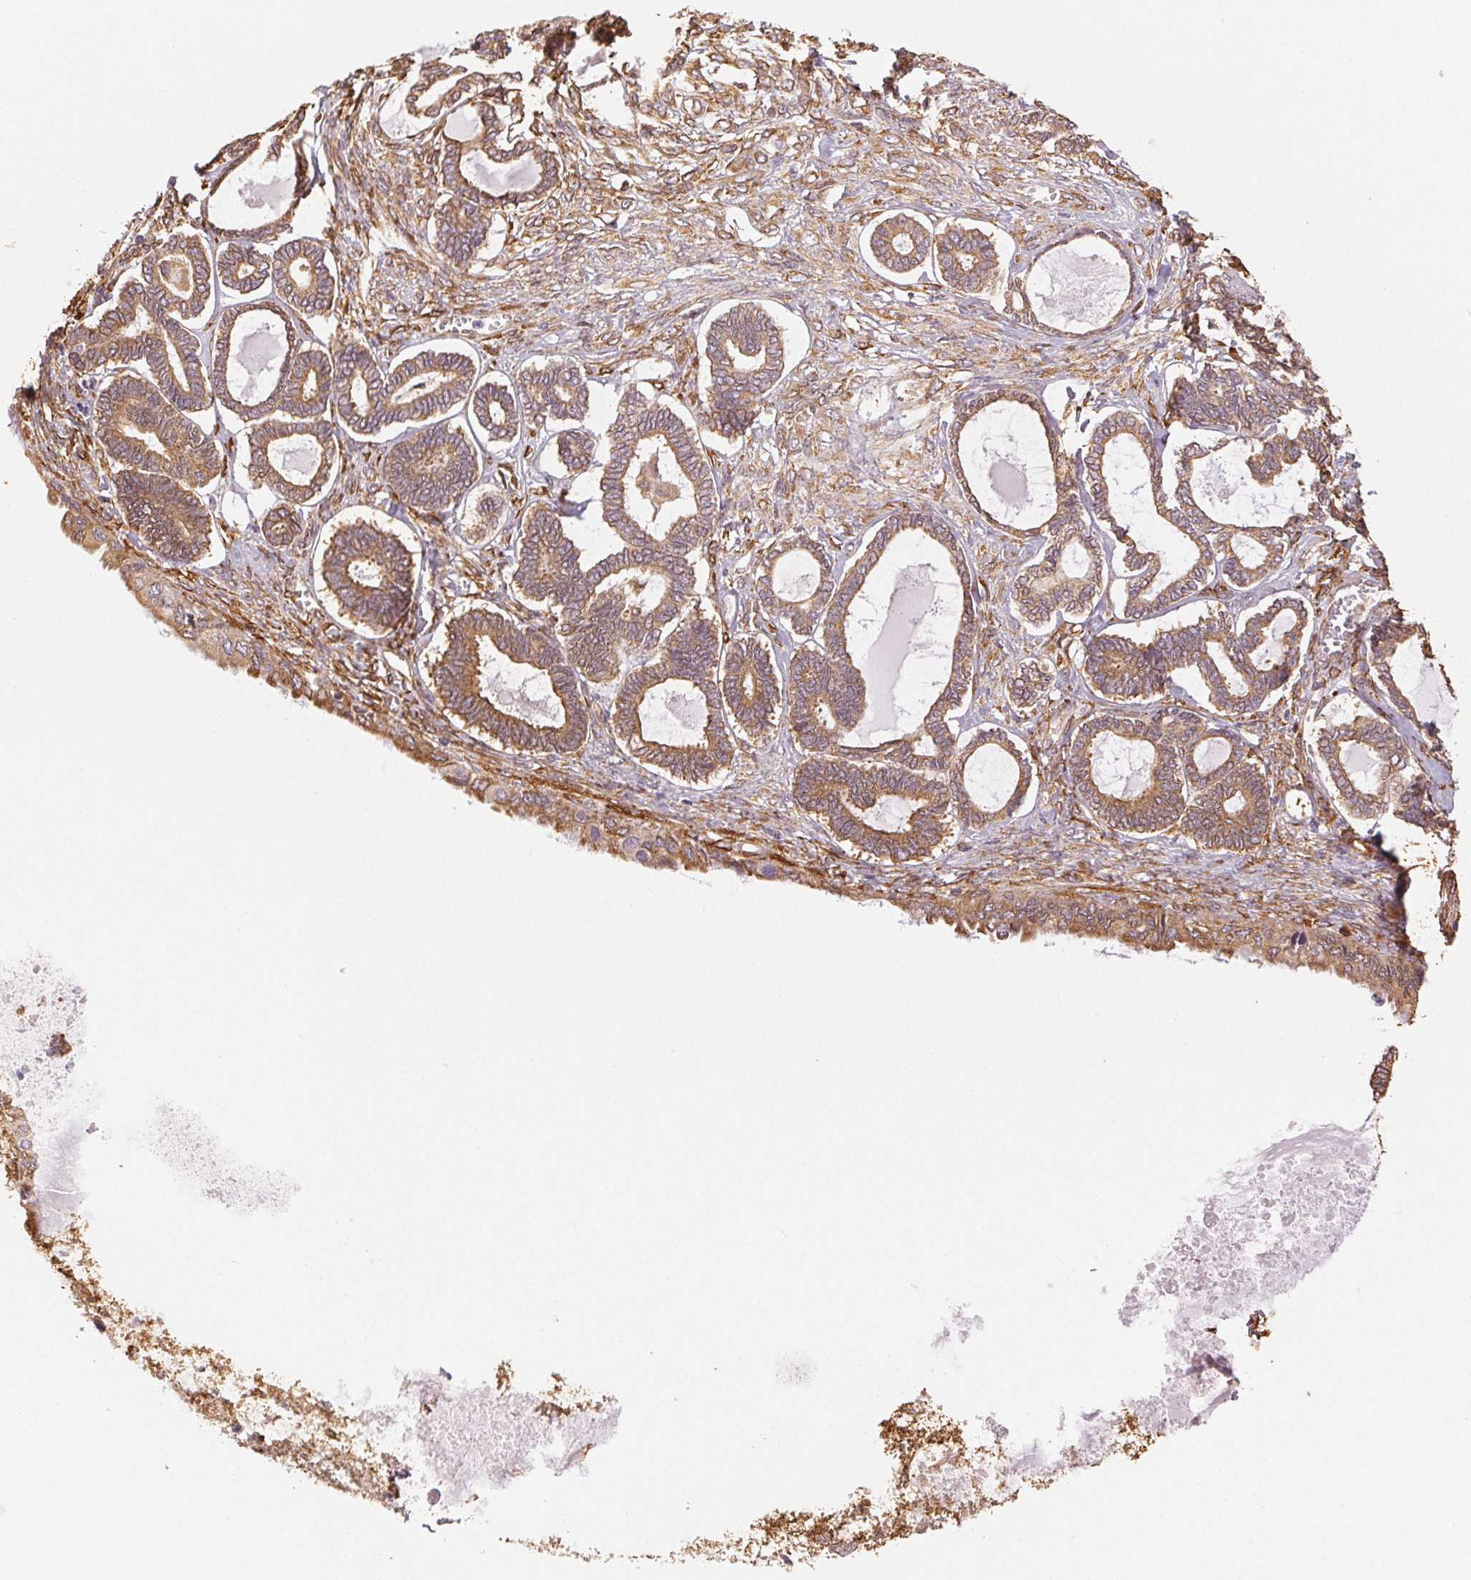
{"staining": {"intensity": "moderate", "quantity": ">75%", "location": "cytoplasmic/membranous"}, "tissue": "ovarian cancer", "cell_type": "Tumor cells", "image_type": "cancer", "snomed": [{"axis": "morphology", "description": "Carcinoma, endometroid"}, {"axis": "topography", "description": "Ovary"}], "caption": "Protein expression analysis of human ovarian endometroid carcinoma reveals moderate cytoplasmic/membranous positivity in about >75% of tumor cells. The protein of interest is stained brown, and the nuclei are stained in blue (DAB (3,3'-diaminobenzidine) IHC with brightfield microscopy, high magnification).", "gene": "RCN3", "patient": {"sex": "female", "age": 70}}